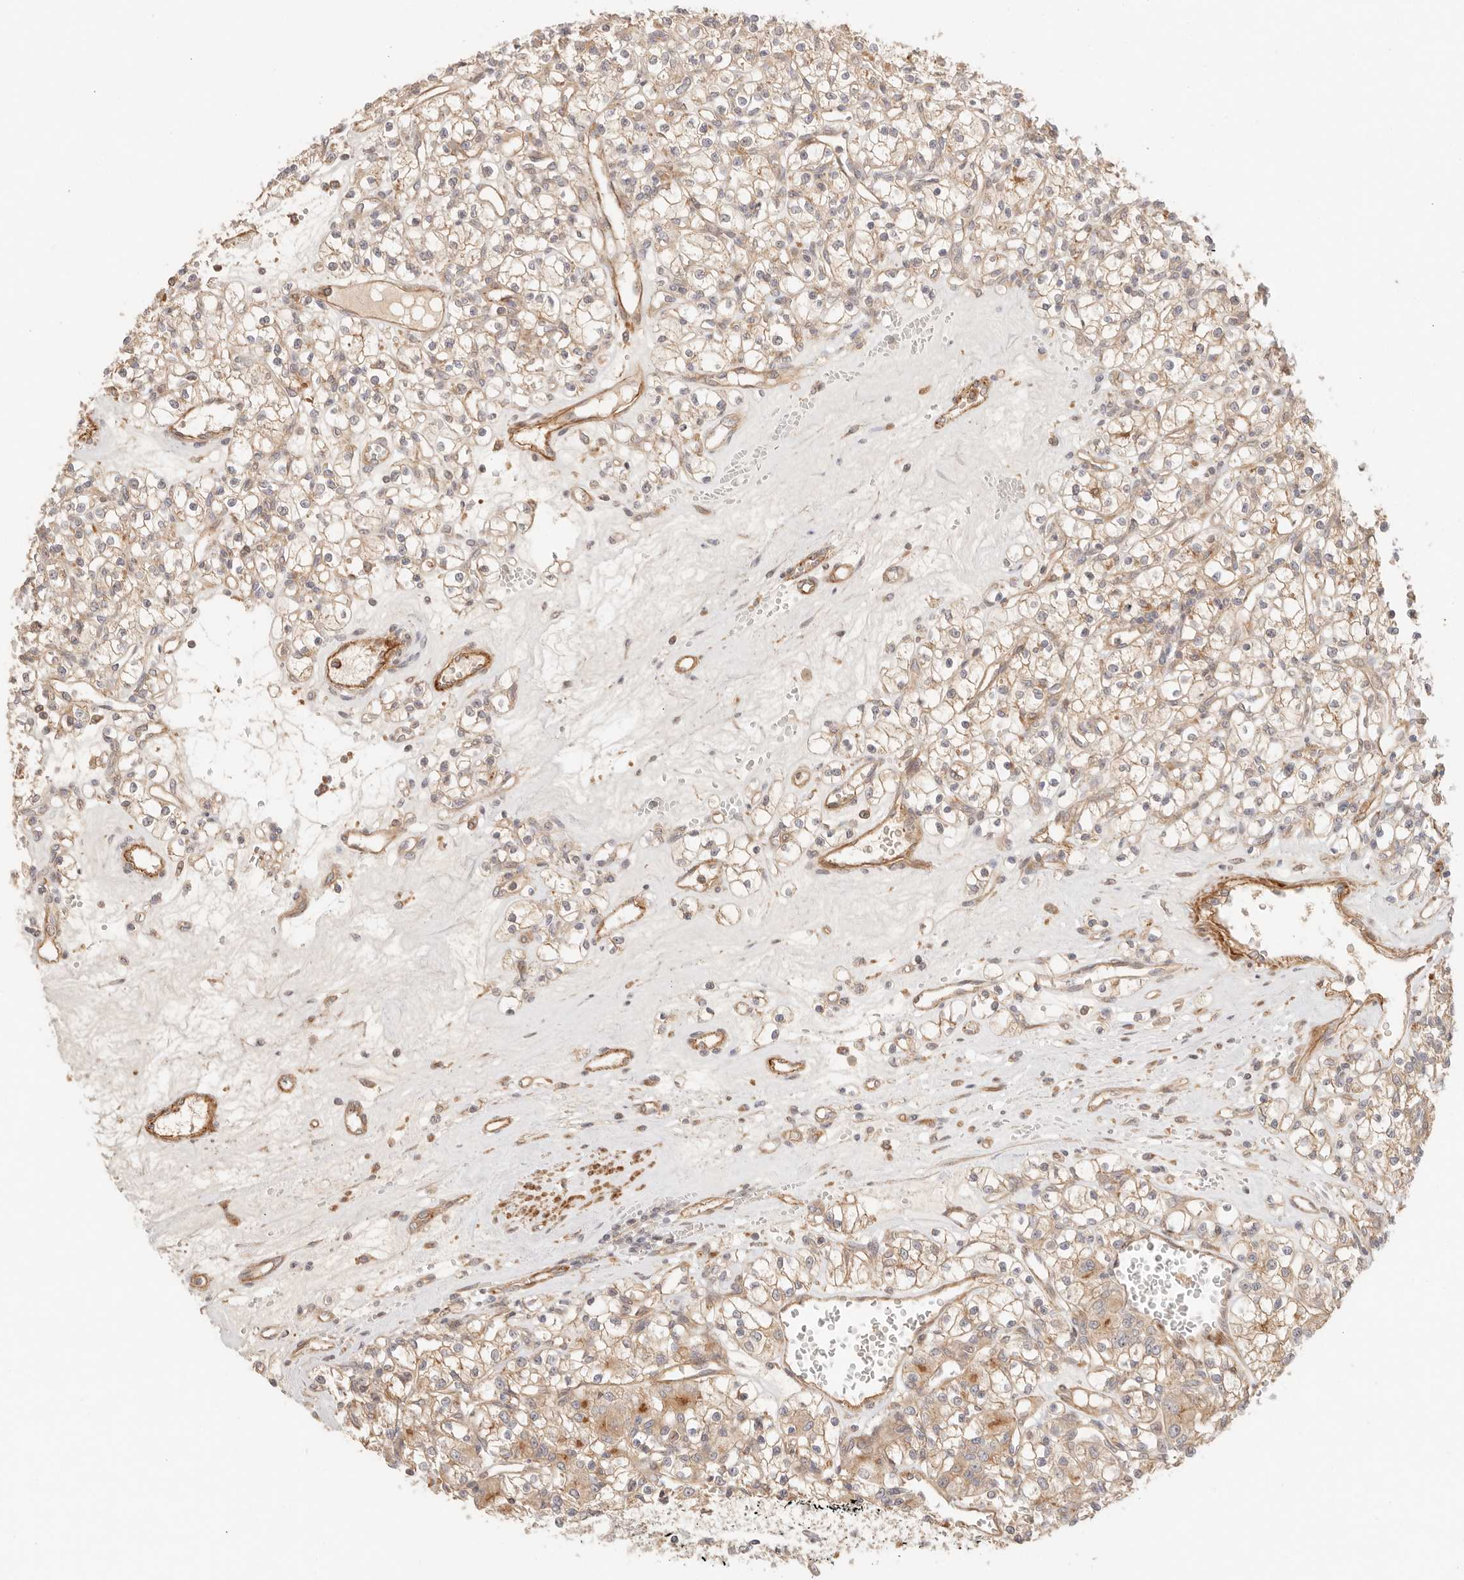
{"staining": {"intensity": "moderate", "quantity": ">75%", "location": "cytoplasmic/membranous"}, "tissue": "renal cancer", "cell_type": "Tumor cells", "image_type": "cancer", "snomed": [{"axis": "morphology", "description": "Adenocarcinoma, NOS"}, {"axis": "topography", "description": "Kidney"}], "caption": "Protein staining displays moderate cytoplasmic/membranous staining in about >75% of tumor cells in renal cancer.", "gene": "IL1R2", "patient": {"sex": "female", "age": 59}}